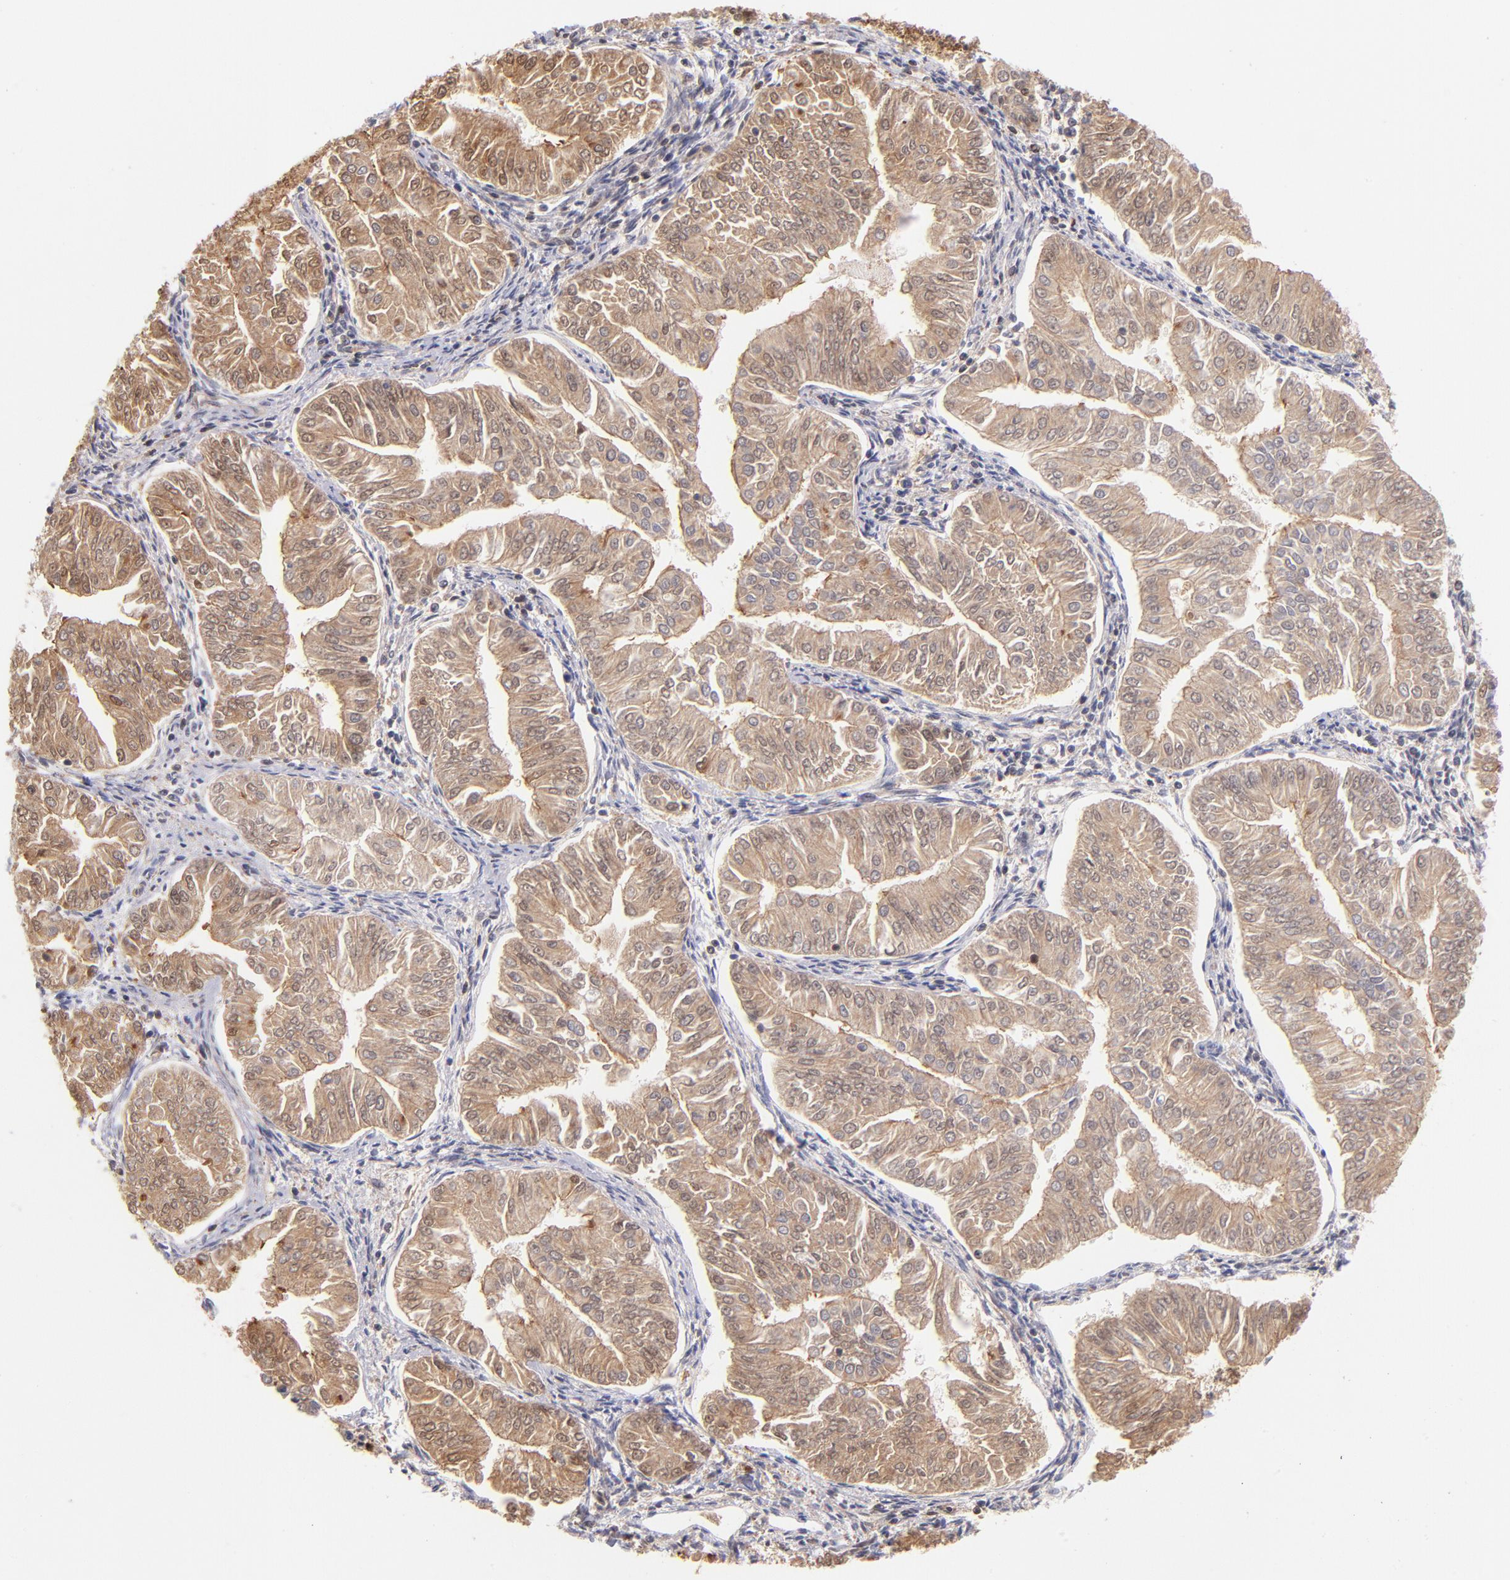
{"staining": {"intensity": "weak", "quantity": ">75%", "location": "cytoplasmic/membranous,nuclear"}, "tissue": "endometrial cancer", "cell_type": "Tumor cells", "image_type": "cancer", "snomed": [{"axis": "morphology", "description": "Adenocarcinoma, NOS"}, {"axis": "topography", "description": "Endometrium"}], "caption": "This is a photomicrograph of immunohistochemistry (IHC) staining of adenocarcinoma (endometrial), which shows weak expression in the cytoplasmic/membranous and nuclear of tumor cells.", "gene": "YWHAB", "patient": {"sex": "female", "age": 53}}